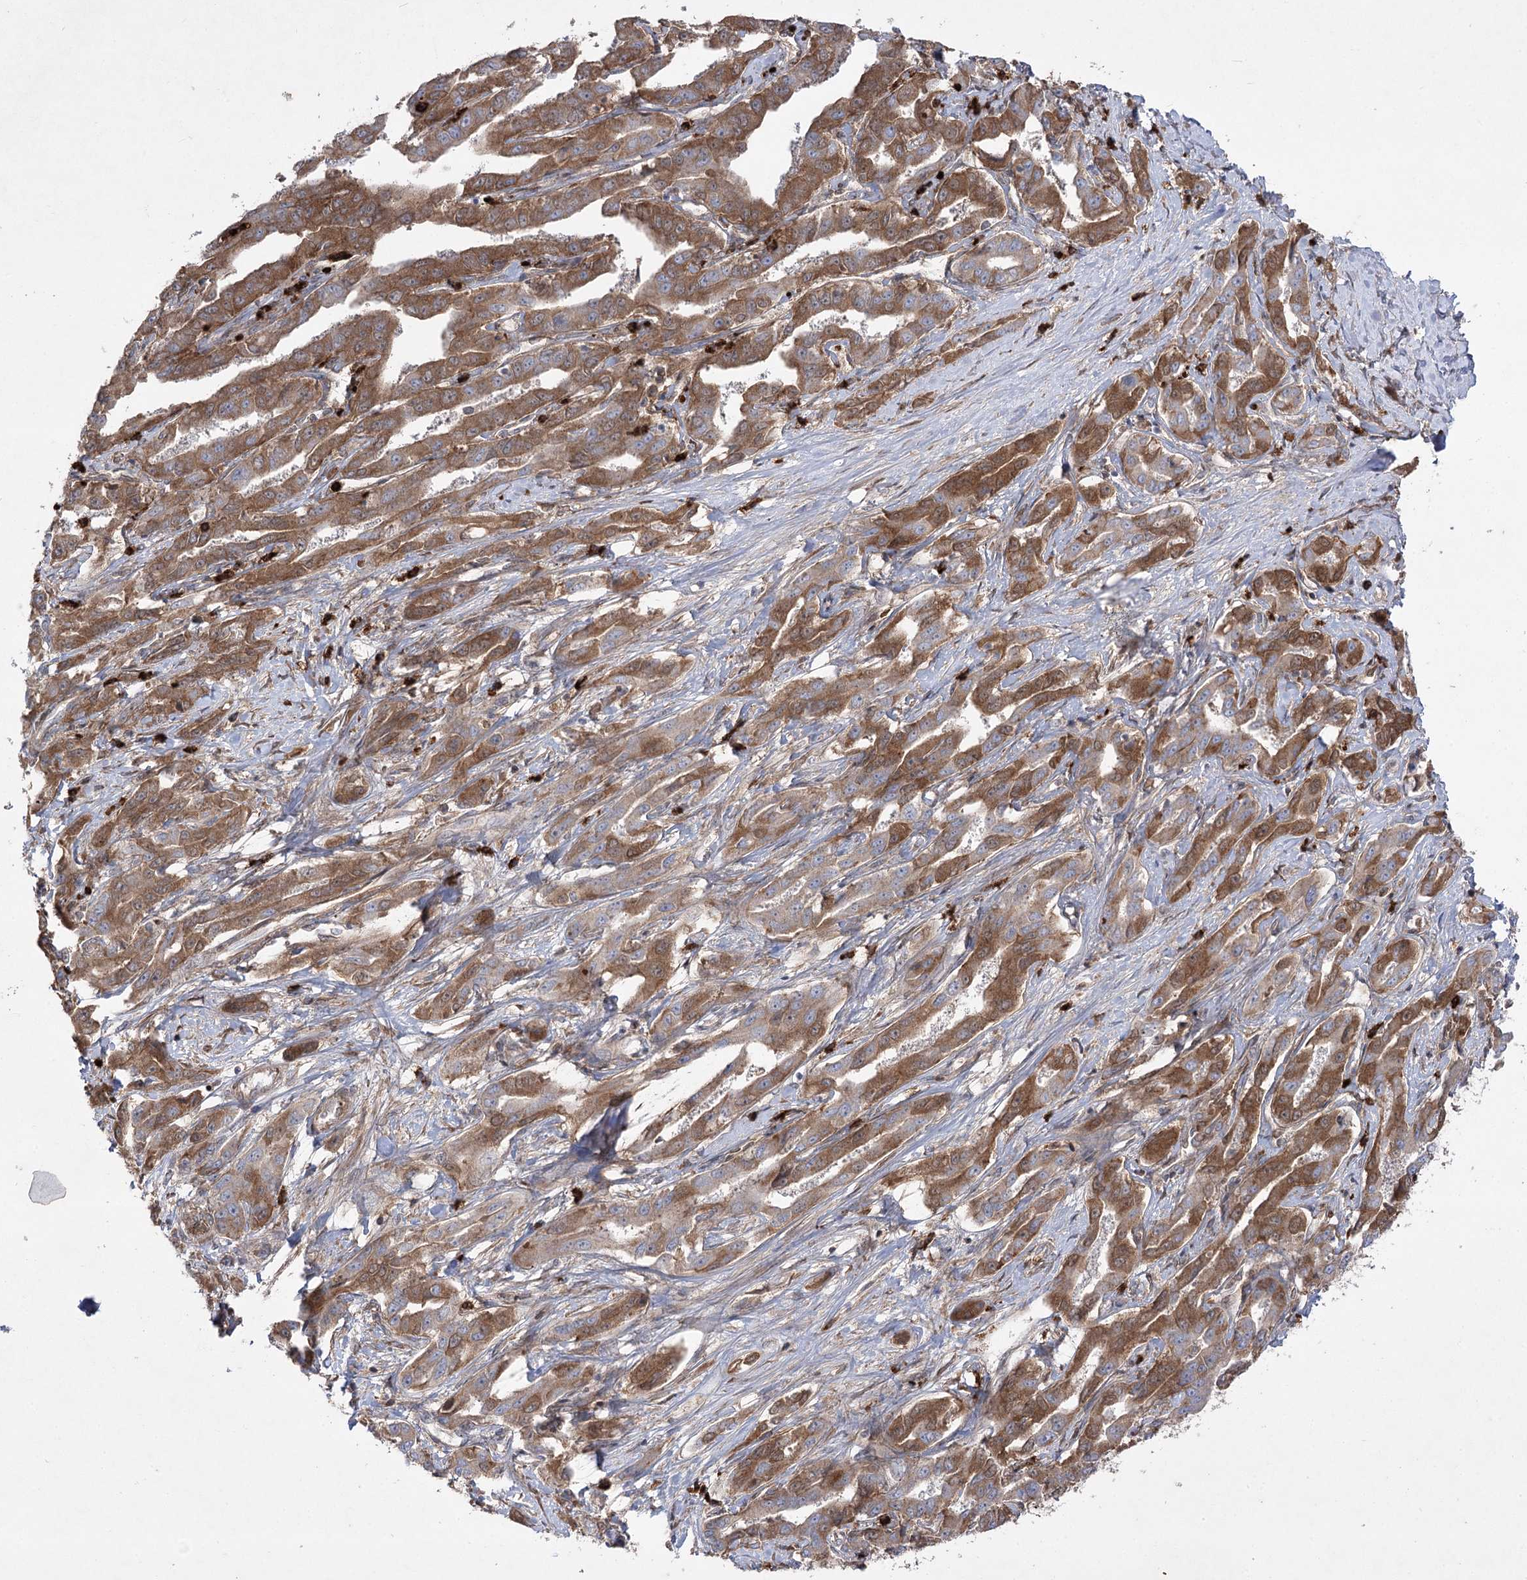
{"staining": {"intensity": "moderate", "quantity": ">75%", "location": "cytoplasmic/membranous"}, "tissue": "liver cancer", "cell_type": "Tumor cells", "image_type": "cancer", "snomed": [{"axis": "morphology", "description": "Cholangiocarcinoma"}, {"axis": "topography", "description": "Liver"}], "caption": "IHC of human cholangiocarcinoma (liver) demonstrates medium levels of moderate cytoplasmic/membranous staining in about >75% of tumor cells. The protein of interest is shown in brown color, while the nuclei are stained blue.", "gene": "PLEKHA5", "patient": {"sex": "male", "age": 59}}